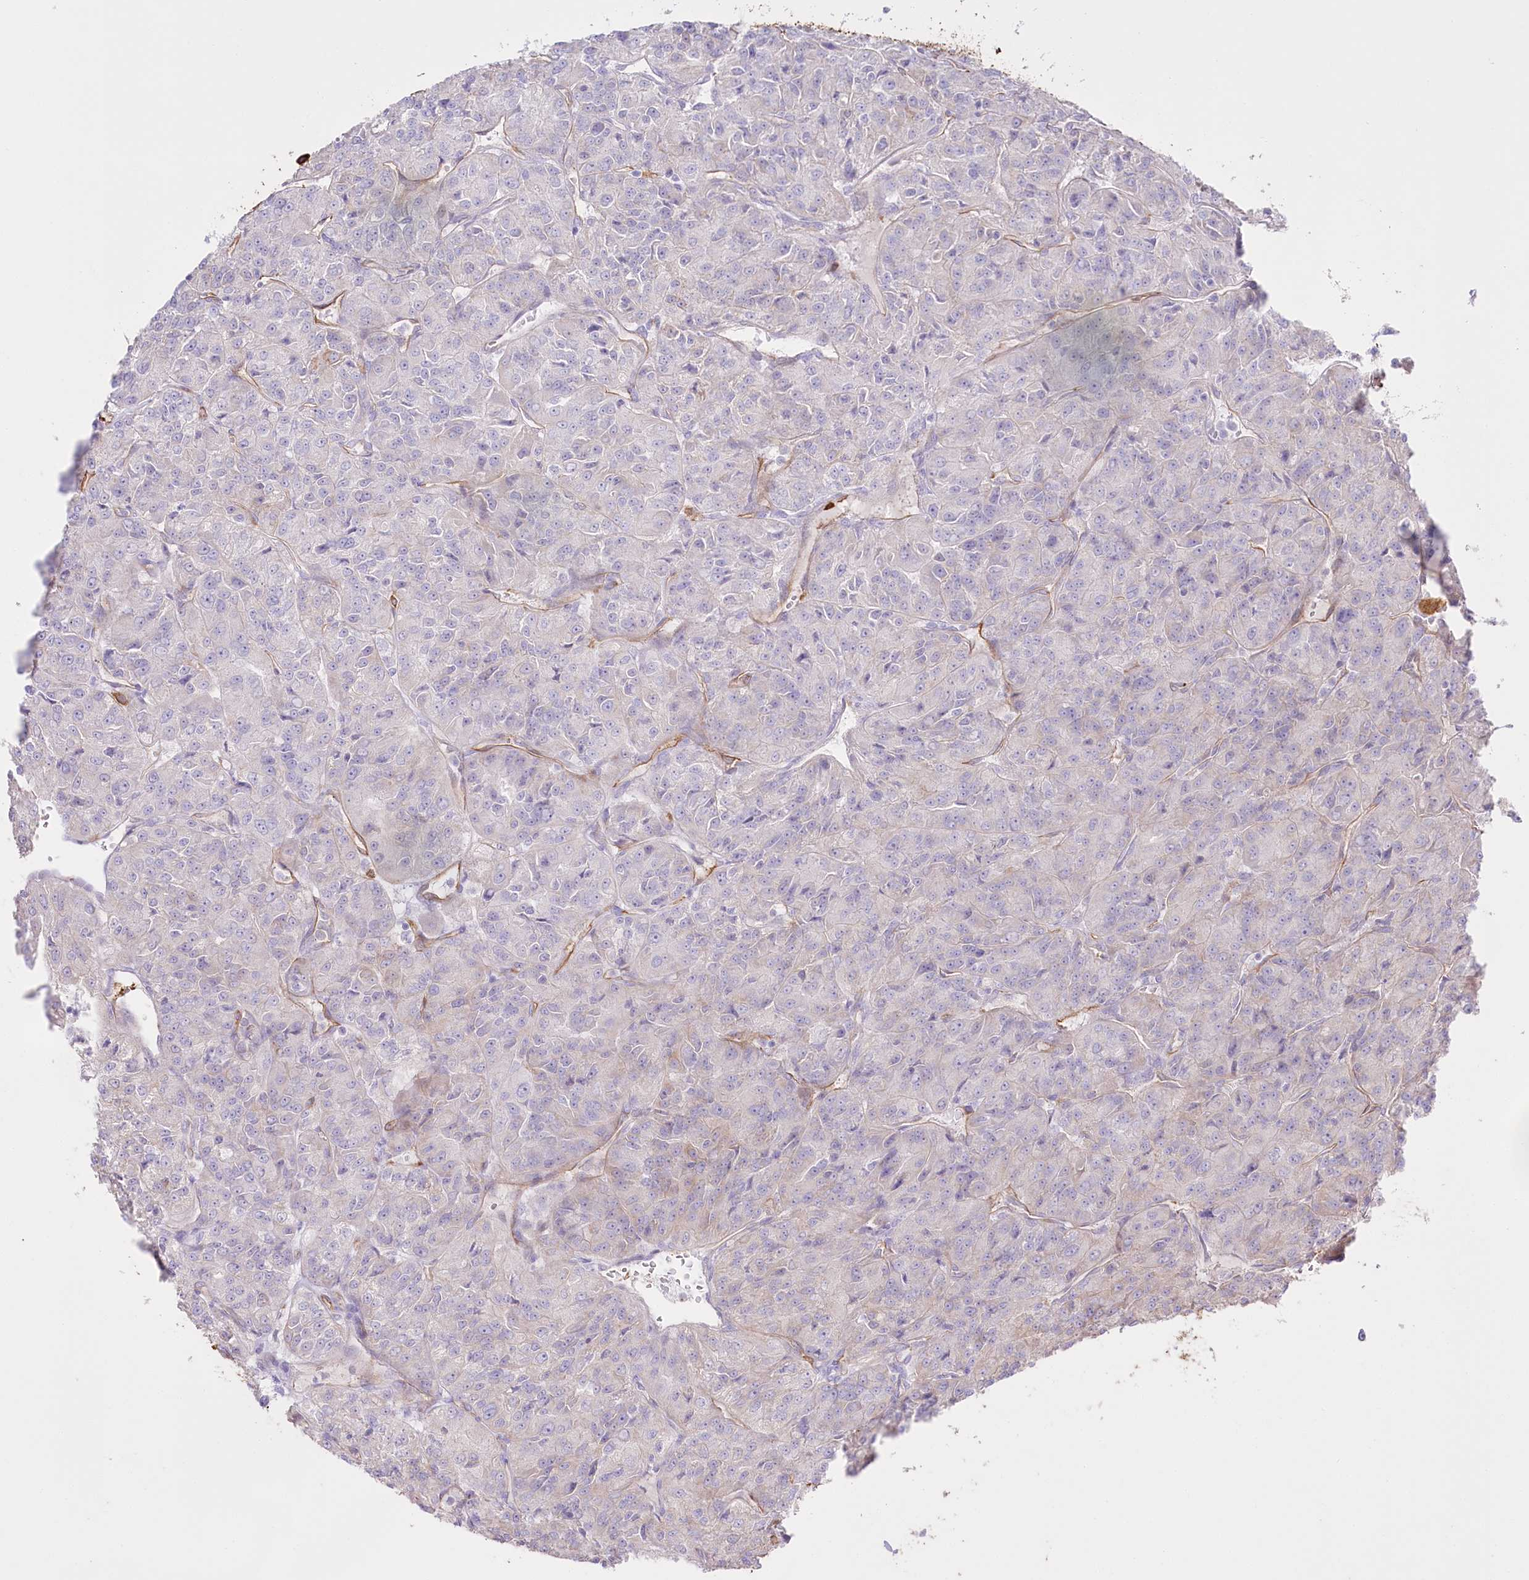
{"staining": {"intensity": "negative", "quantity": "none", "location": "none"}, "tissue": "renal cancer", "cell_type": "Tumor cells", "image_type": "cancer", "snomed": [{"axis": "morphology", "description": "Adenocarcinoma, NOS"}, {"axis": "topography", "description": "Kidney"}], "caption": "Immunohistochemistry (IHC) micrograph of neoplastic tissue: human renal adenocarcinoma stained with DAB (3,3'-diaminobenzidine) reveals no significant protein positivity in tumor cells. The staining is performed using DAB brown chromogen with nuclei counter-stained in using hematoxylin.", "gene": "SLC39A10", "patient": {"sex": "female", "age": 63}}